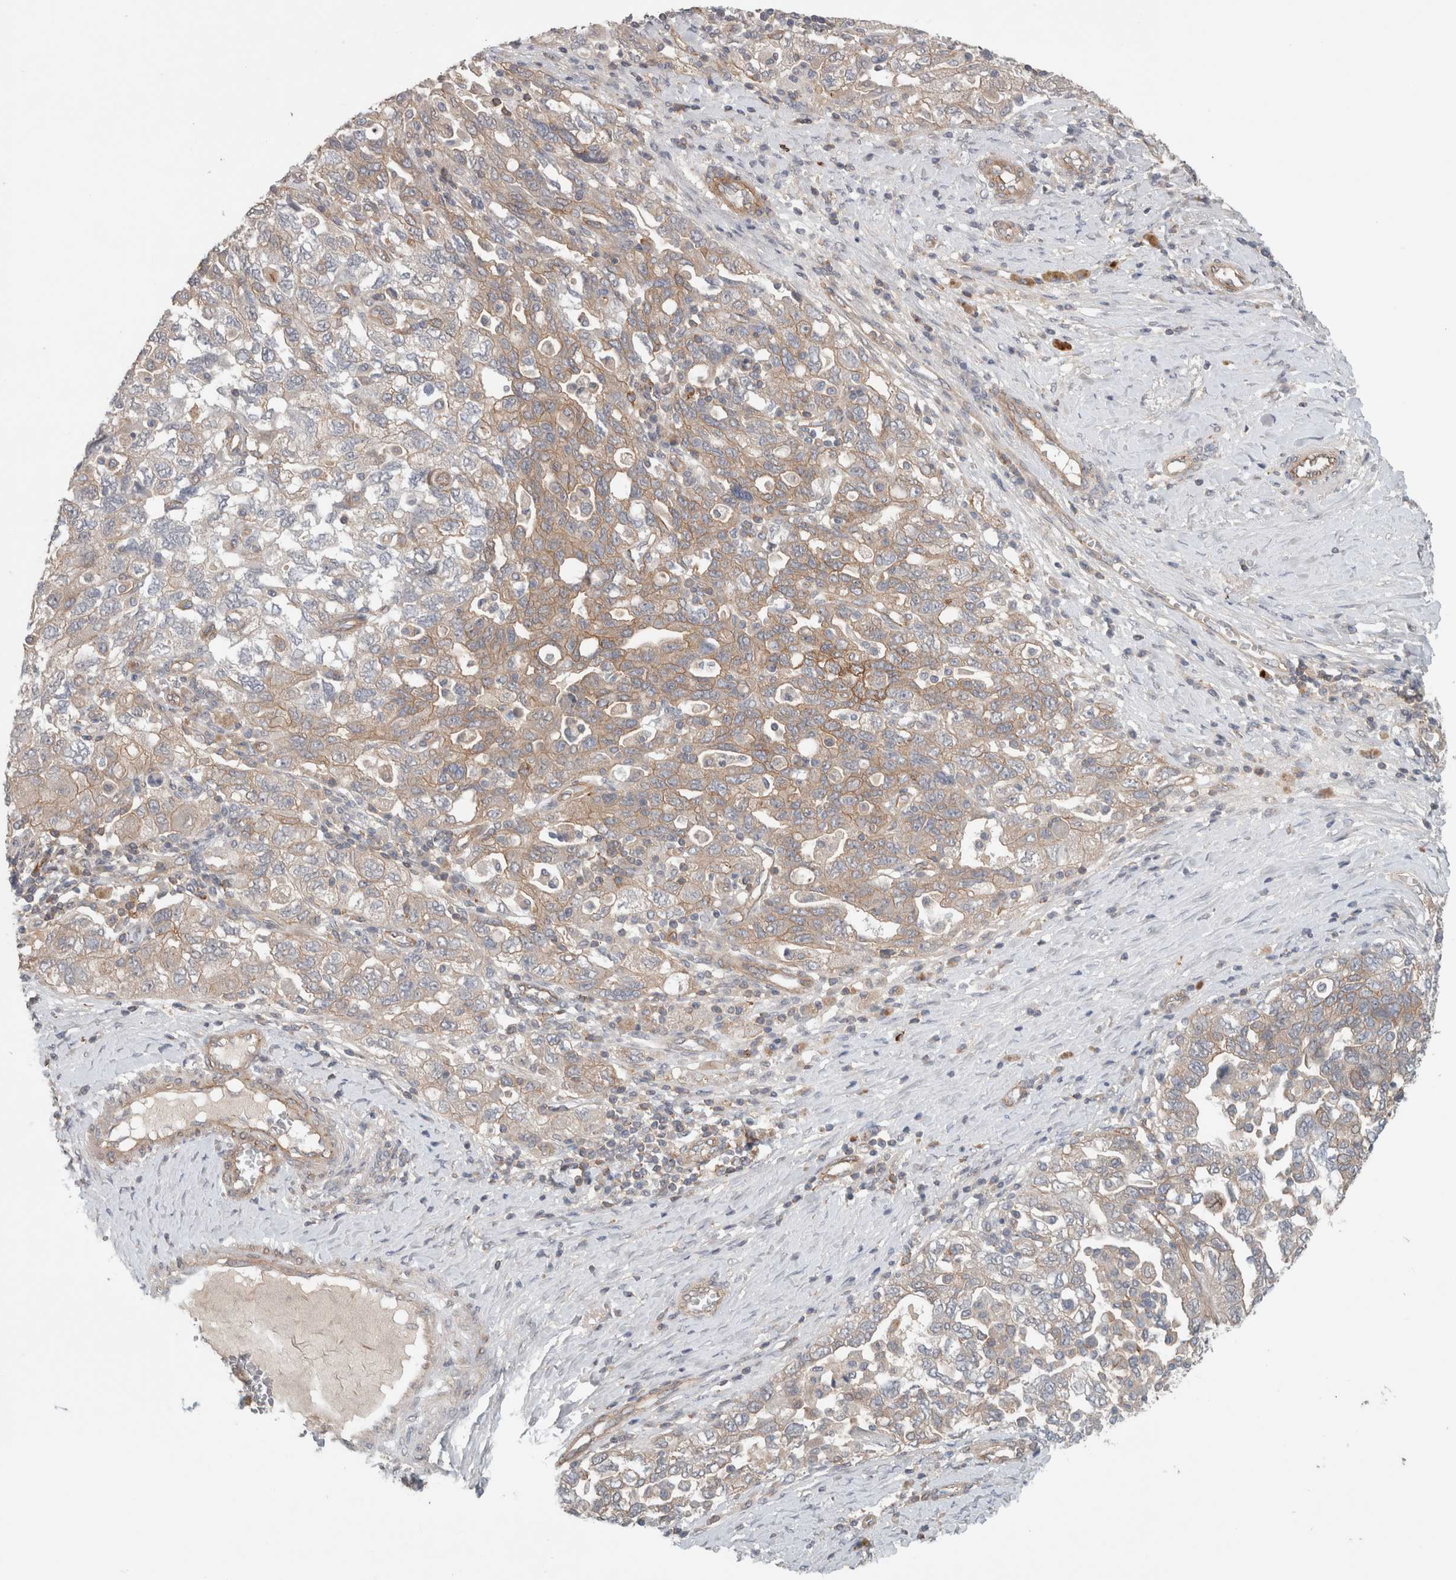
{"staining": {"intensity": "weak", "quantity": "25%-75%", "location": "cytoplasmic/membranous"}, "tissue": "ovarian cancer", "cell_type": "Tumor cells", "image_type": "cancer", "snomed": [{"axis": "morphology", "description": "Carcinoma, NOS"}, {"axis": "morphology", "description": "Cystadenocarcinoma, serous, NOS"}, {"axis": "topography", "description": "Ovary"}], "caption": "About 25%-75% of tumor cells in ovarian cancer display weak cytoplasmic/membranous protein expression as visualized by brown immunohistochemical staining.", "gene": "RASAL2", "patient": {"sex": "female", "age": 69}}